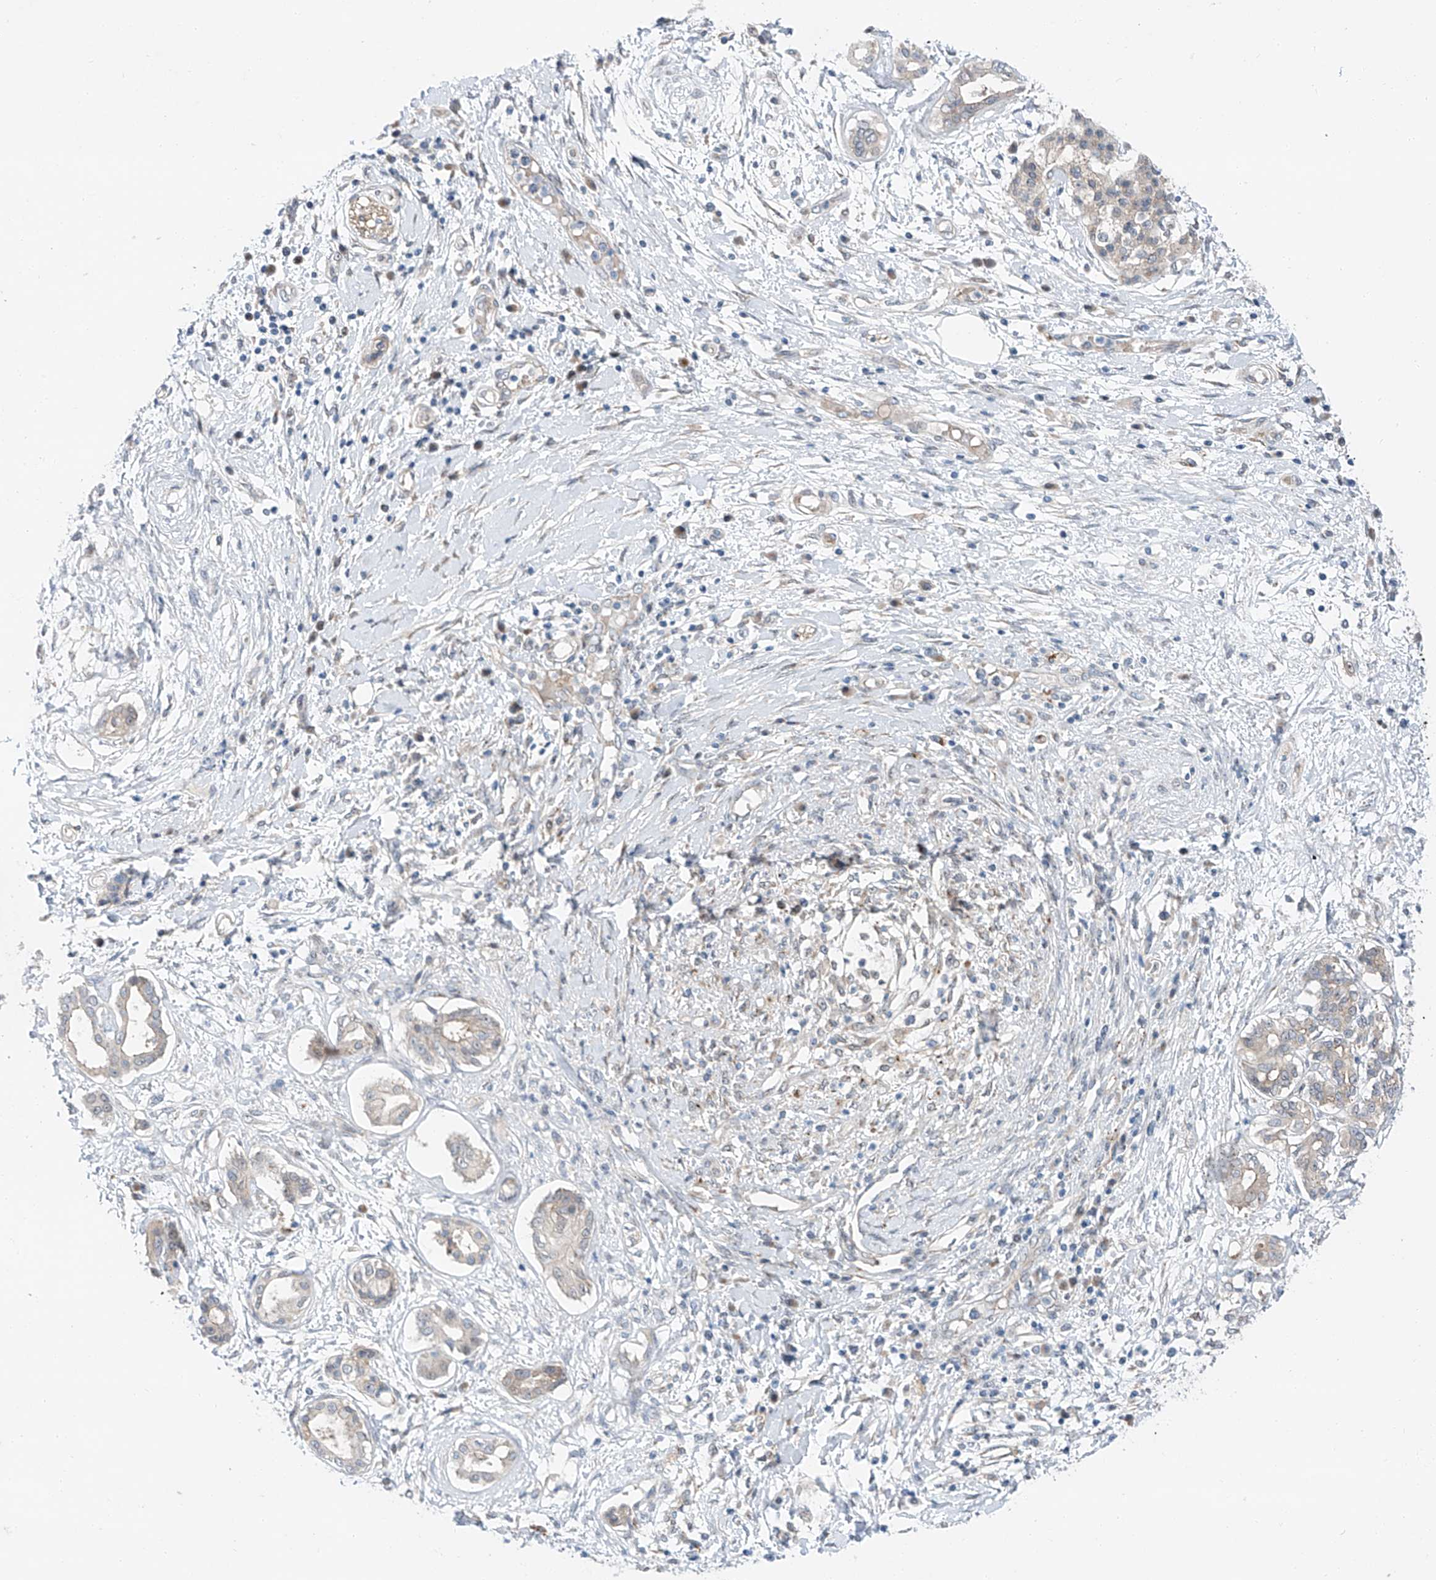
{"staining": {"intensity": "negative", "quantity": "none", "location": "none"}, "tissue": "pancreatic cancer", "cell_type": "Tumor cells", "image_type": "cancer", "snomed": [{"axis": "morphology", "description": "Adenocarcinoma, NOS"}, {"axis": "topography", "description": "Pancreas"}], "caption": "Pancreatic adenocarcinoma was stained to show a protein in brown. There is no significant expression in tumor cells.", "gene": "CLDND1", "patient": {"sex": "female", "age": 56}}